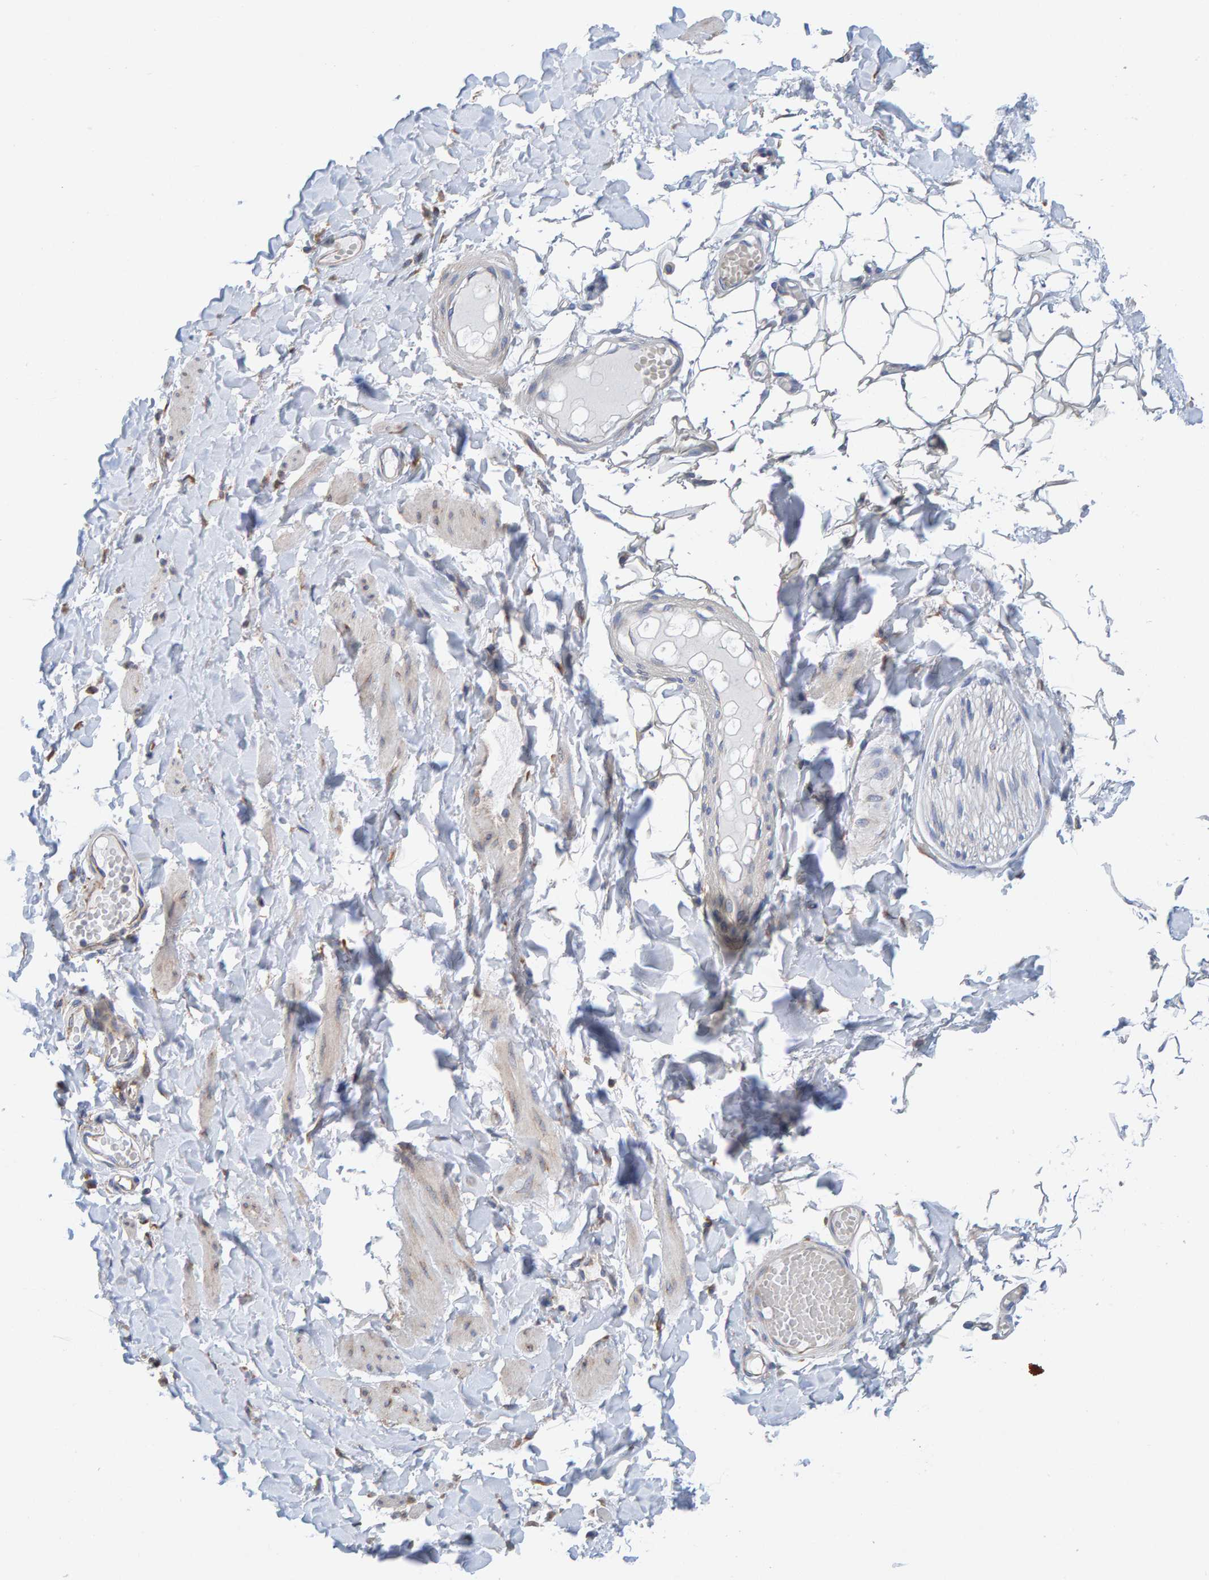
{"staining": {"intensity": "negative", "quantity": "none", "location": "none"}, "tissue": "adipose tissue", "cell_type": "Adipocytes", "image_type": "normal", "snomed": [{"axis": "morphology", "description": "Normal tissue, NOS"}, {"axis": "topography", "description": "Adipose tissue"}, {"axis": "topography", "description": "Vascular tissue"}, {"axis": "topography", "description": "Peripheral nerve tissue"}], "caption": "Immunohistochemical staining of benign adipose tissue exhibits no significant staining in adipocytes. (Immunohistochemistry (ihc), brightfield microscopy, high magnification).", "gene": "CDK5RAP3", "patient": {"sex": "male", "age": 25}}